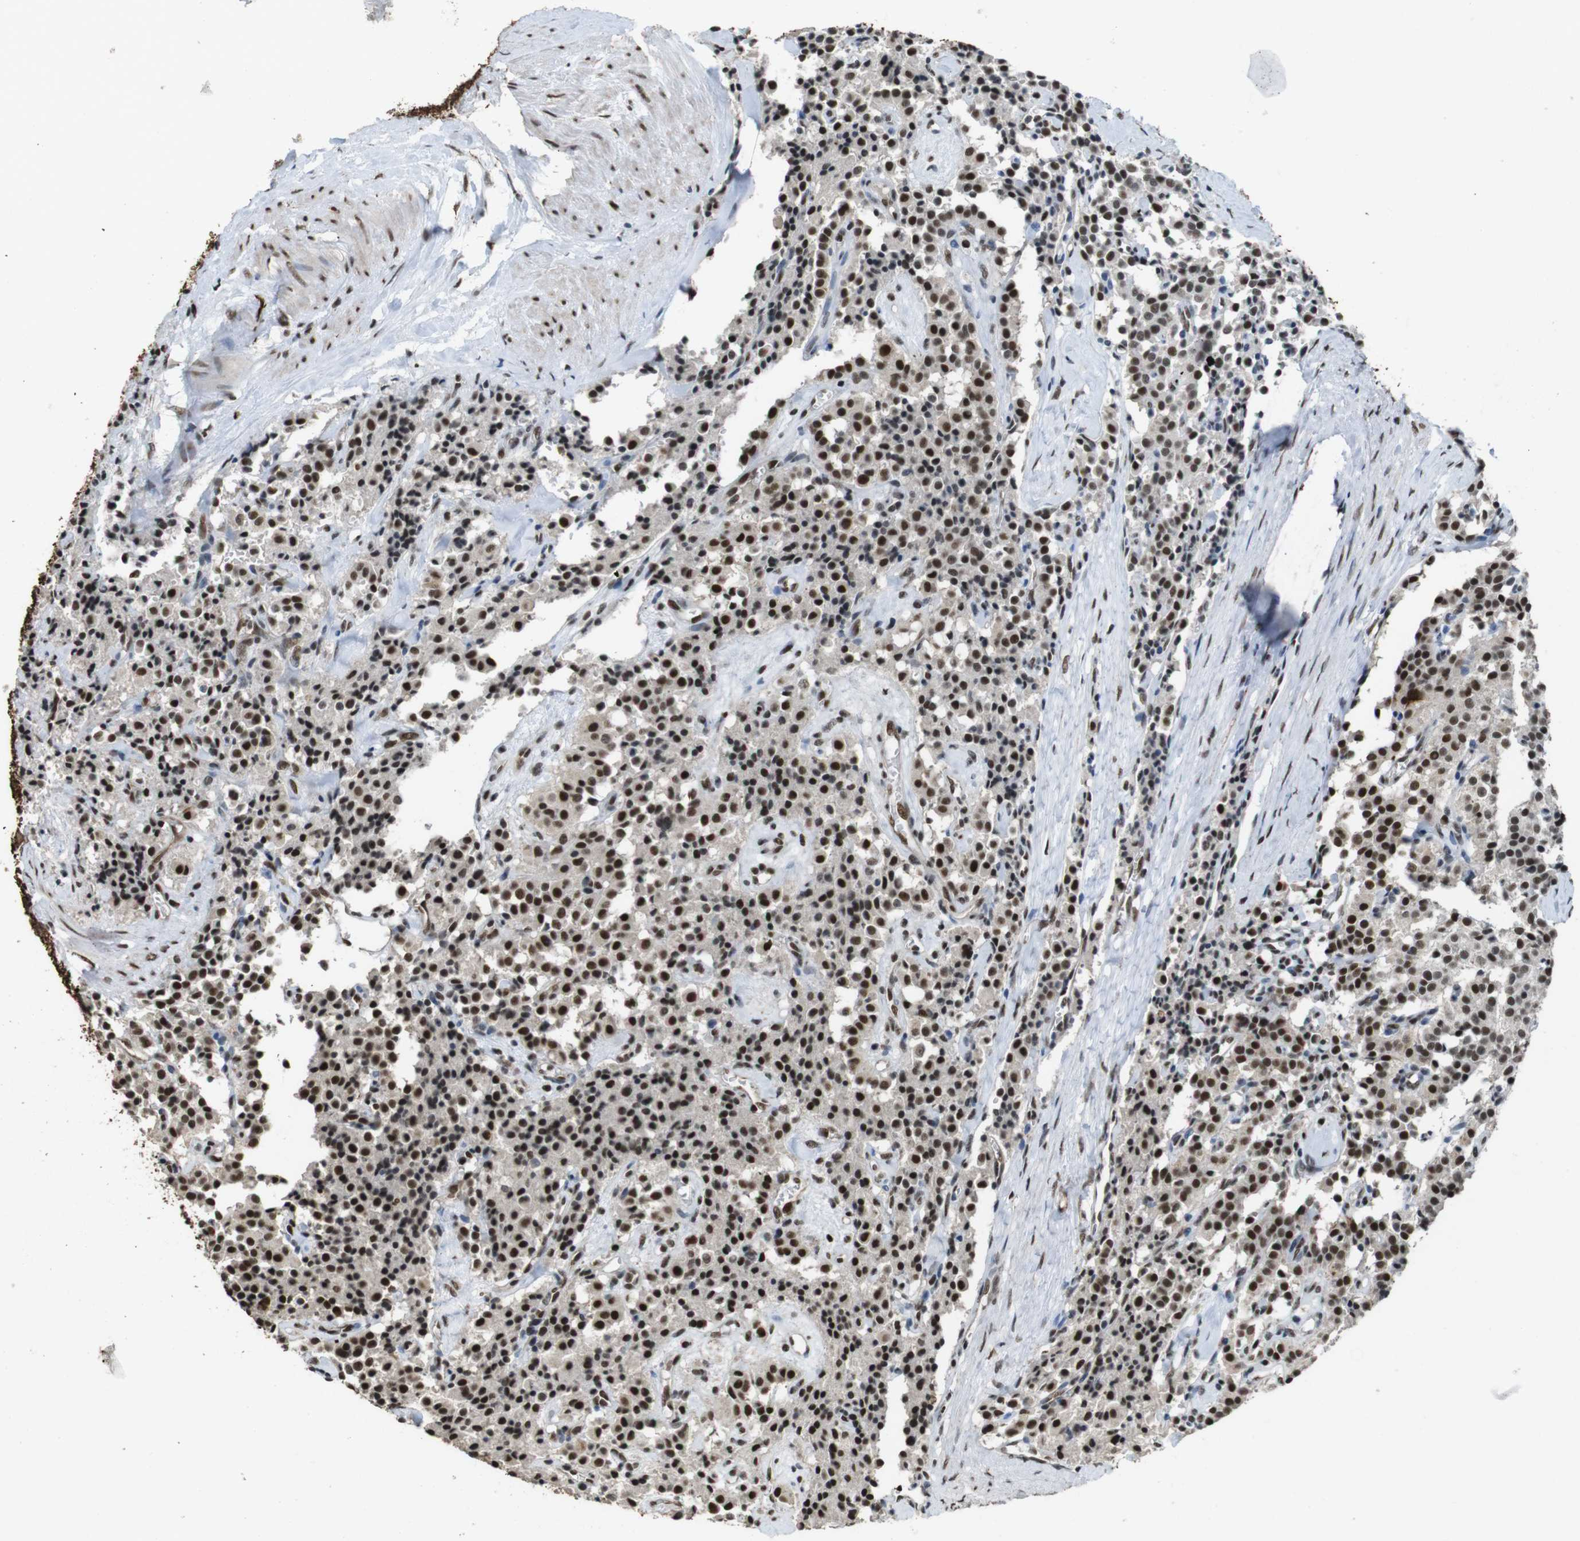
{"staining": {"intensity": "strong", "quantity": ">75%", "location": "nuclear"}, "tissue": "carcinoid", "cell_type": "Tumor cells", "image_type": "cancer", "snomed": [{"axis": "morphology", "description": "Carcinoid, malignant, NOS"}, {"axis": "topography", "description": "Lung"}], "caption": "Immunohistochemistry (IHC) of human carcinoid shows high levels of strong nuclear expression in about >75% of tumor cells. (Brightfield microscopy of DAB IHC at high magnification).", "gene": "CSNK2B", "patient": {"sex": "male", "age": 30}}